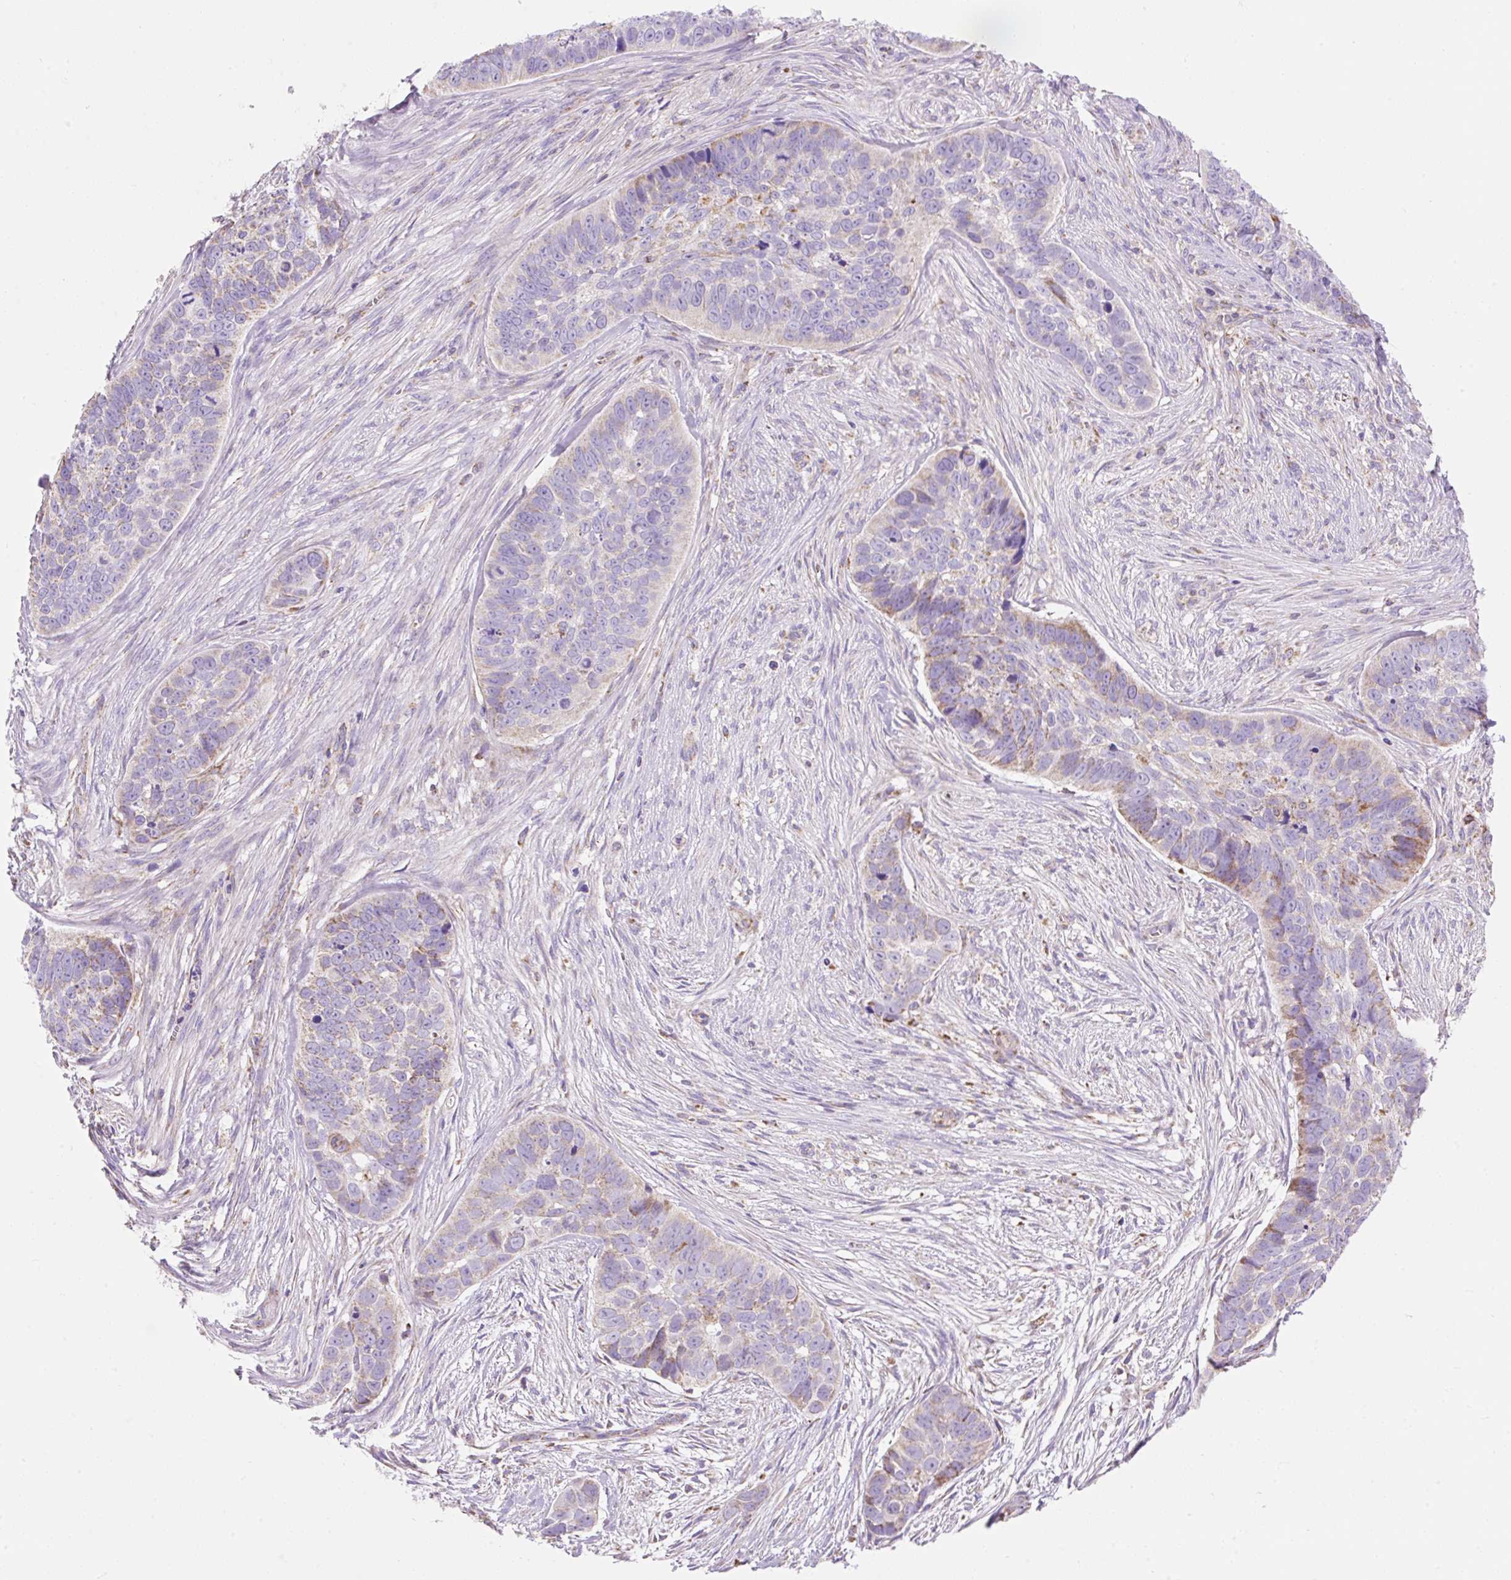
{"staining": {"intensity": "weak", "quantity": ">75%", "location": "cytoplasmic/membranous"}, "tissue": "skin cancer", "cell_type": "Tumor cells", "image_type": "cancer", "snomed": [{"axis": "morphology", "description": "Basal cell carcinoma"}, {"axis": "topography", "description": "Skin"}], "caption": "Basal cell carcinoma (skin) stained with a protein marker demonstrates weak staining in tumor cells.", "gene": "DAAM2", "patient": {"sex": "female", "age": 82}}